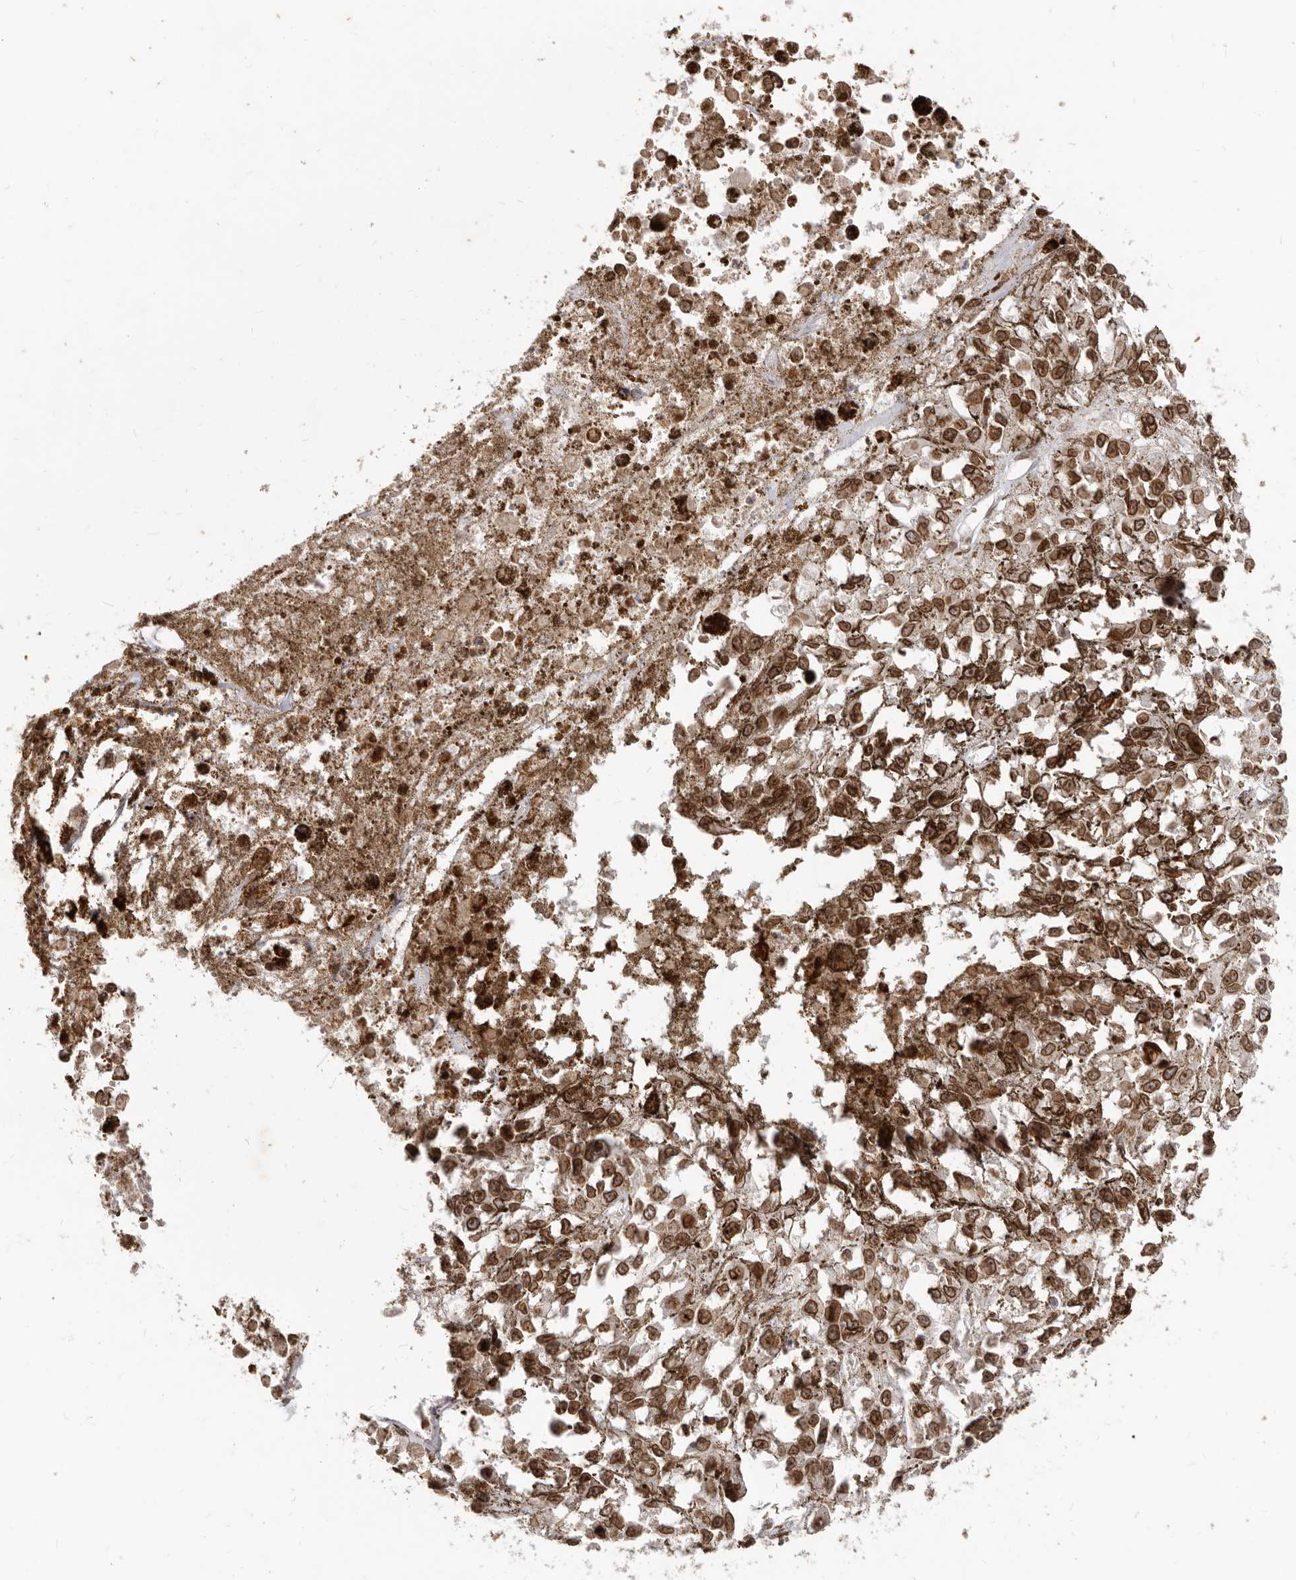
{"staining": {"intensity": "strong", "quantity": ">75%", "location": "cytoplasmic/membranous,nuclear"}, "tissue": "melanoma", "cell_type": "Tumor cells", "image_type": "cancer", "snomed": [{"axis": "morphology", "description": "Malignant melanoma, Metastatic site"}, {"axis": "topography", "description": "Lymph node"}], "caption": "Protein analysis of melanoma tissue displays strong cytoplasmic/membranous and nuclear positivity in approximately >75% of tumor cells.", "gene": "NUP153", "patient": {"sex": "male", "age": 59}}